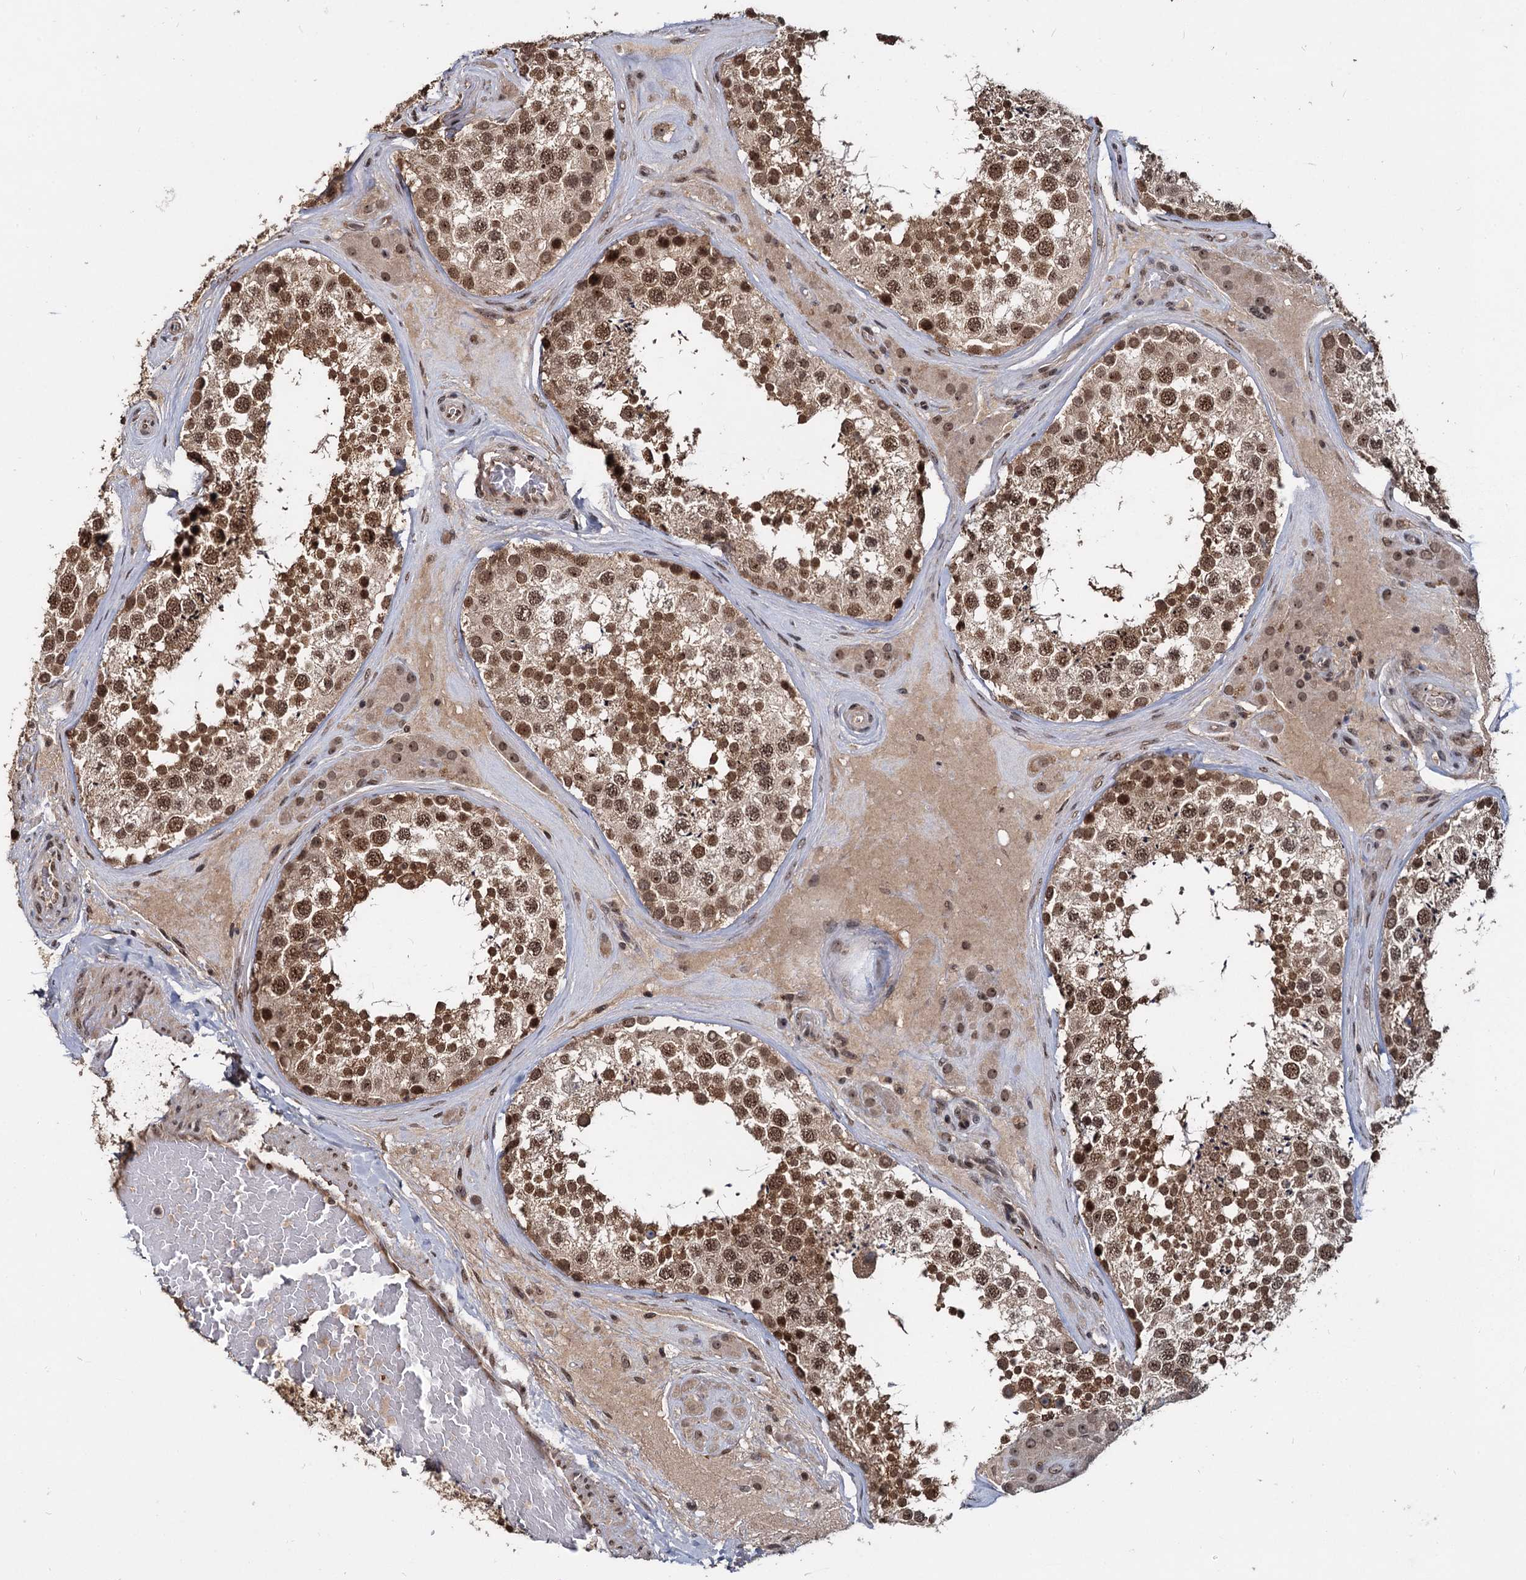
{"staining": {"intensity": "moderate", "quantity": ">75%", "location": "cytoplasmic/membranous,nuclear"}, "tissue": "testis", "cell_type": "Cells in seminiferous ducts", "image_type": "normal", "snomed": [{"axis": "morphology", "description": "Normal tissue, NOS"}, {"axis": "topography", "description": "Testis"}], "caption": "The histopathology image demonstrates immunohistochemical staining of unremarkable testis. There is moderate cytoplasmic/membranous,nuclear positivity is present in about >75% of cells in seminiferous ducts. (DAB (3,3'-diaminobenzidine) IHC with brightfield microscopy, high magnification).", "gene": "FAM216B", "patient": {"sex": "male", "age": 46}}